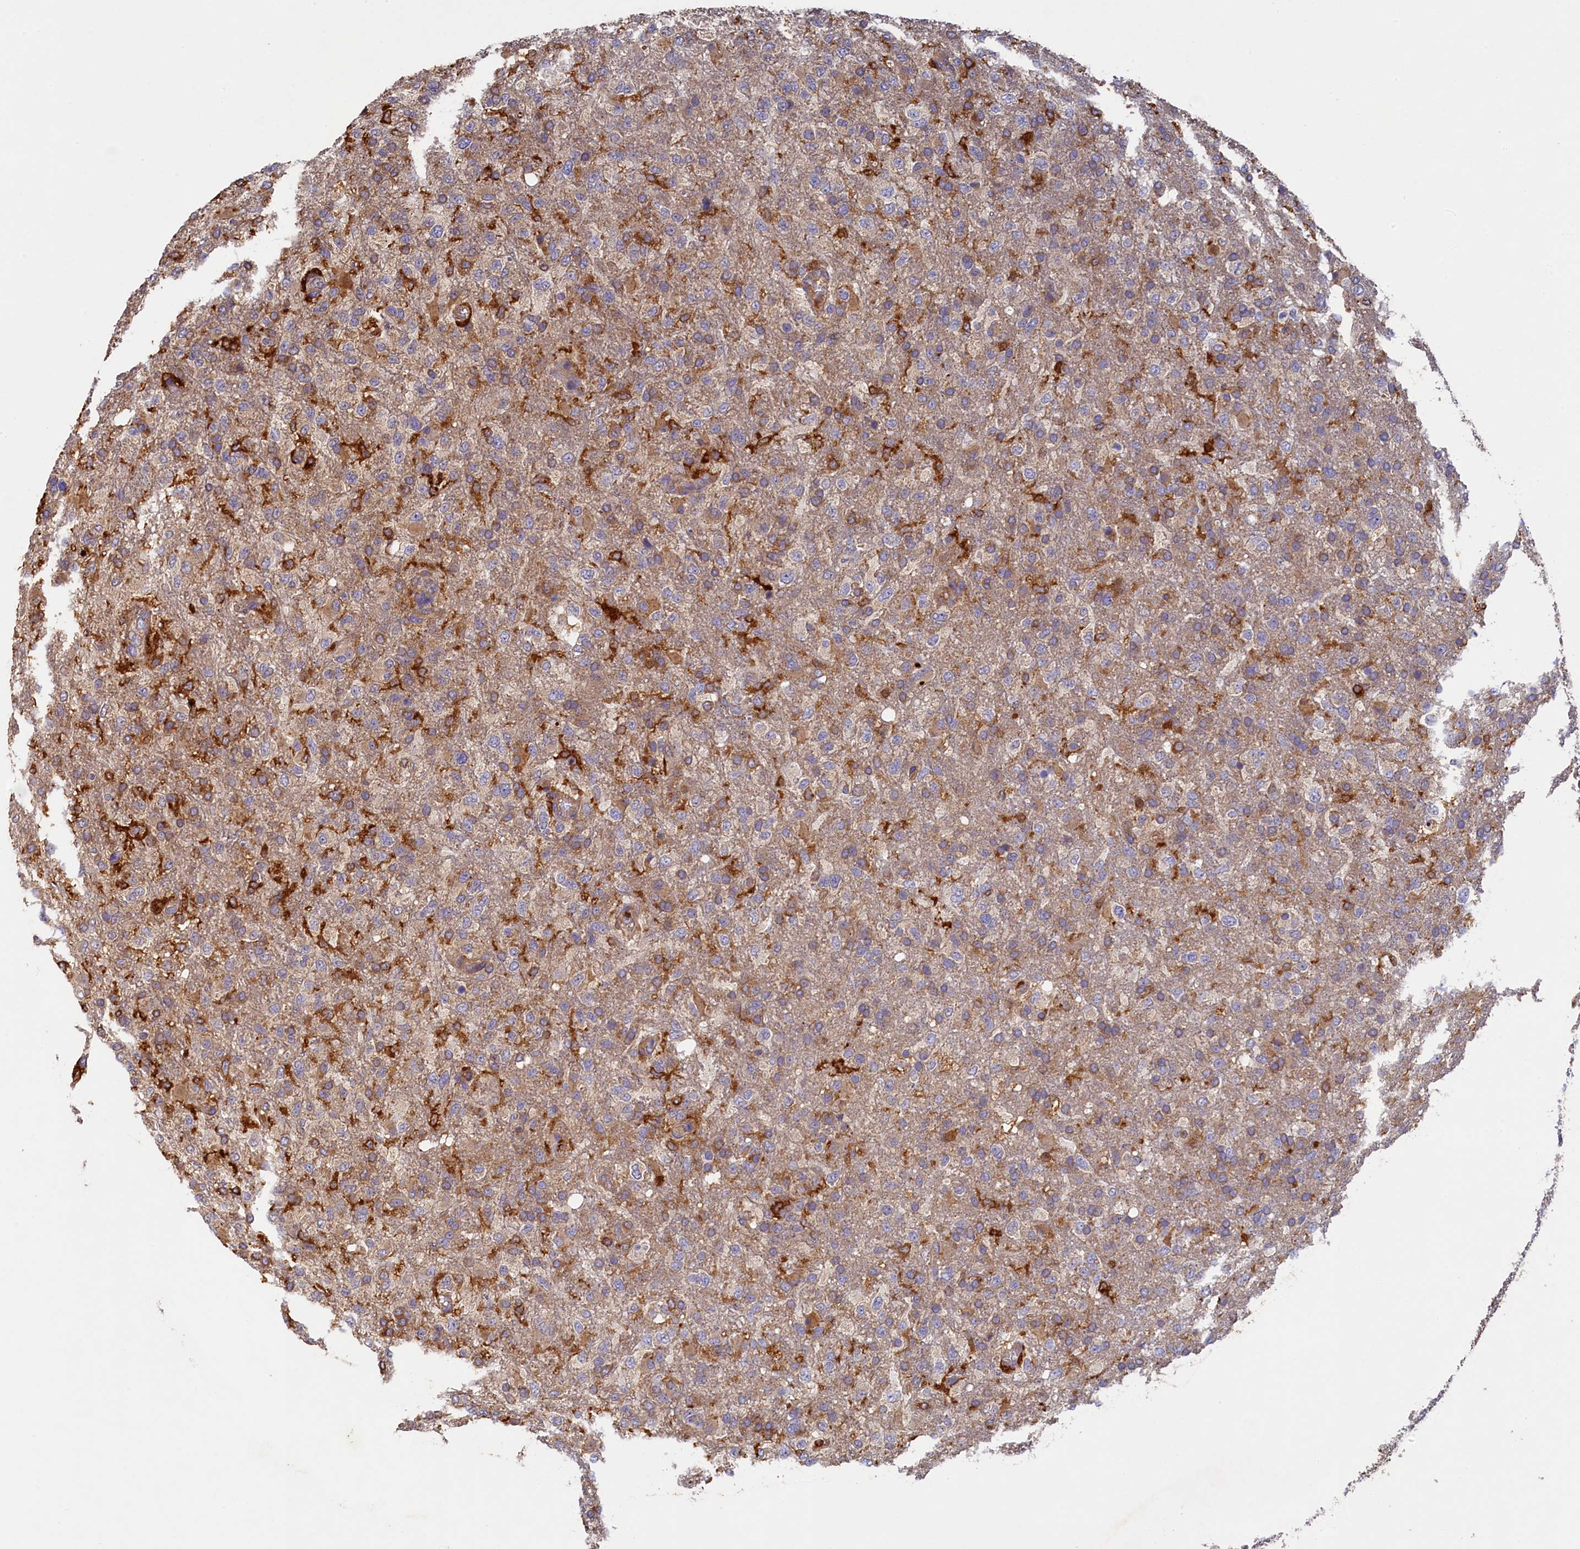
{"staining": {"intensity": "moderate", "quantity": "<25%", "location": "cytoplasmic/membranous"}, "tissue": "glioma", "cell_type": "Tumor cells", "image_type": "cancer", "snomed": [{"axis": "morphology", "description": "Glioma, malignant, High grade"}, {"axis": "topography", "description": "Brain"}], "caption": "Glioma stained with DAB IHC exhibits low levels of moderate cytoplasmic/membranous staining in approximately <25% of tumor cells.", "gene": "SEC31B", "patient": {"sex": "female", "age": 74}}